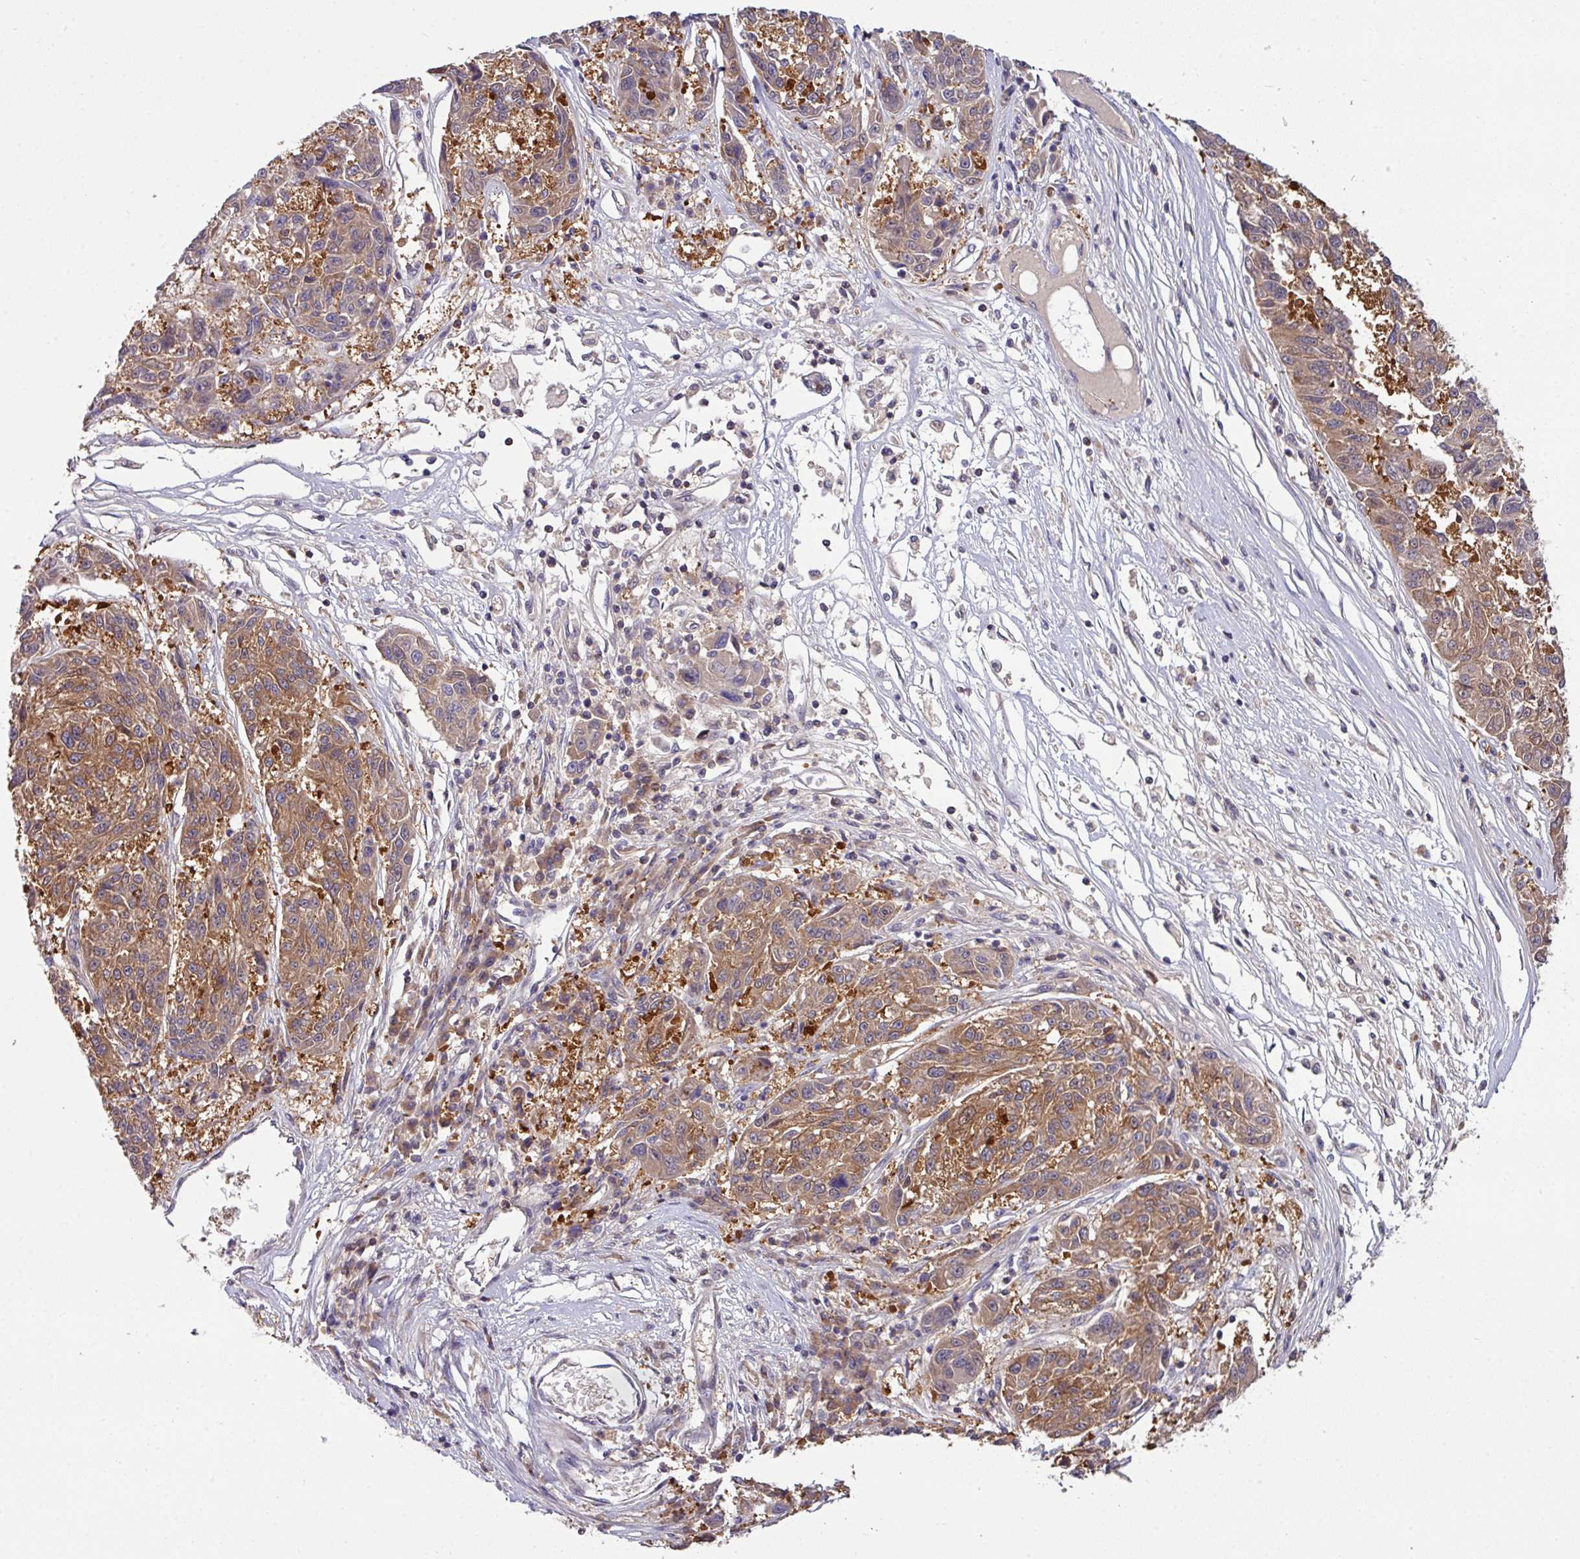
{"staining": {"intensity": "moderate", "quantity": ">75%", "location": "cytoplasmic/membranous"}, "tissue": "melanoma", "cell_type": "Tumor cells", "image_type": "cancer", "snomed": [{"axis": "morphology", "description": "Malignant melanoma, NOS"}, {"axis": "topography", "description": "Skin"}], "caption": "Tumor cells demonstrate medium levels of moderate cytoplasmic/membranous positivity in approximately >75% of cells in human melanoma.", "gene": "SLAMF6", "patient": {"sex": "male", "age": 53}}